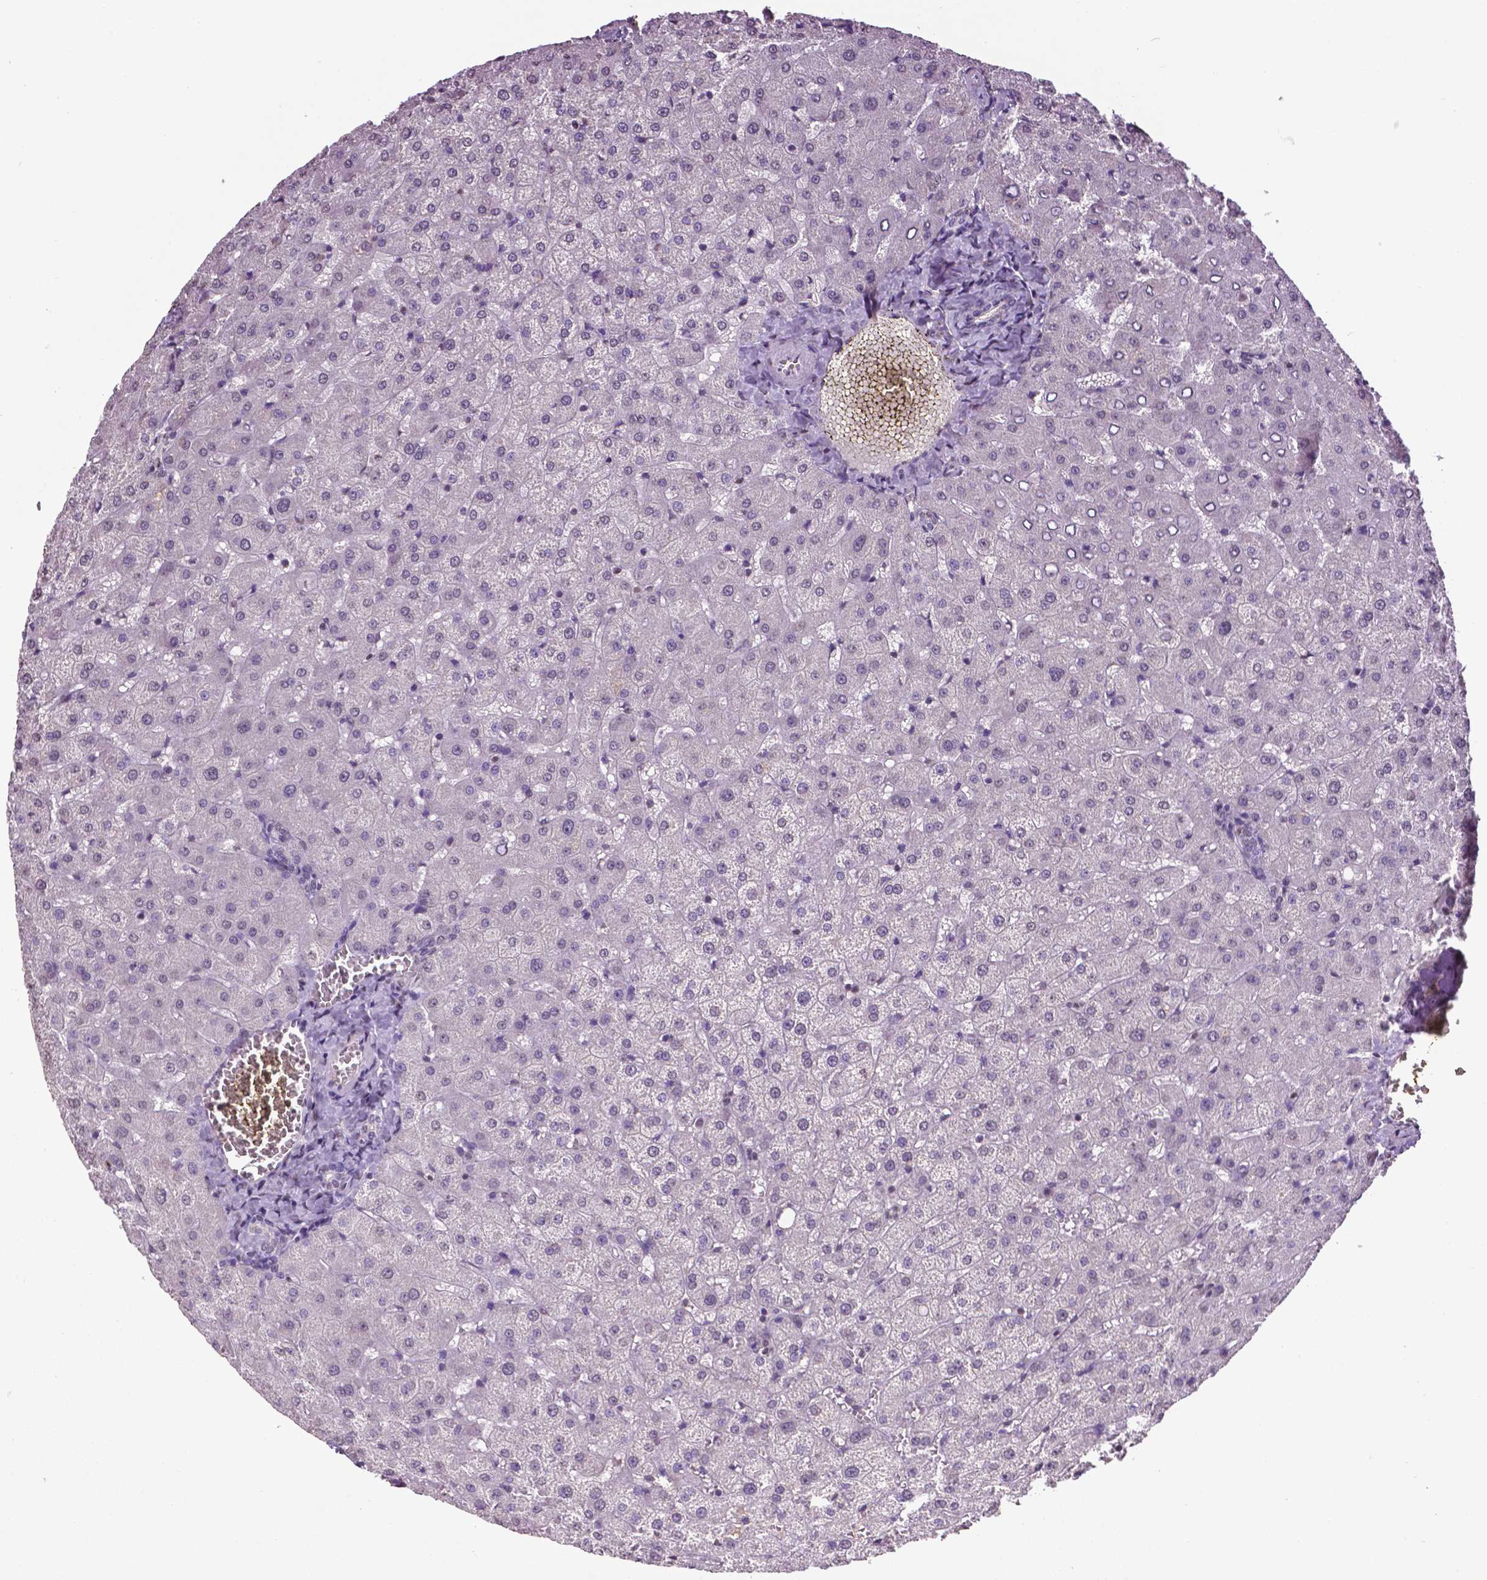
{"staining": {"intensity": "negative", "quantity": "none", "location": "none"}, "tissue": "liver", "cell_type": "Cholangiocytes", "image_type": "normal", "snomed": [{"axis": "morphology", "description": "Normal tissue, NOS"}, {"axis": "topography", "description": "Liver"}], "caption": "DAB immunohistochemical staining of unremarkable human liver exhibits no significant expression in cholangiocytes. (Immunohistochemistry, brightfield microscopy, high magnification).", "gene": "RUNX3", "patient": {"sex": "female", "age": 50}}